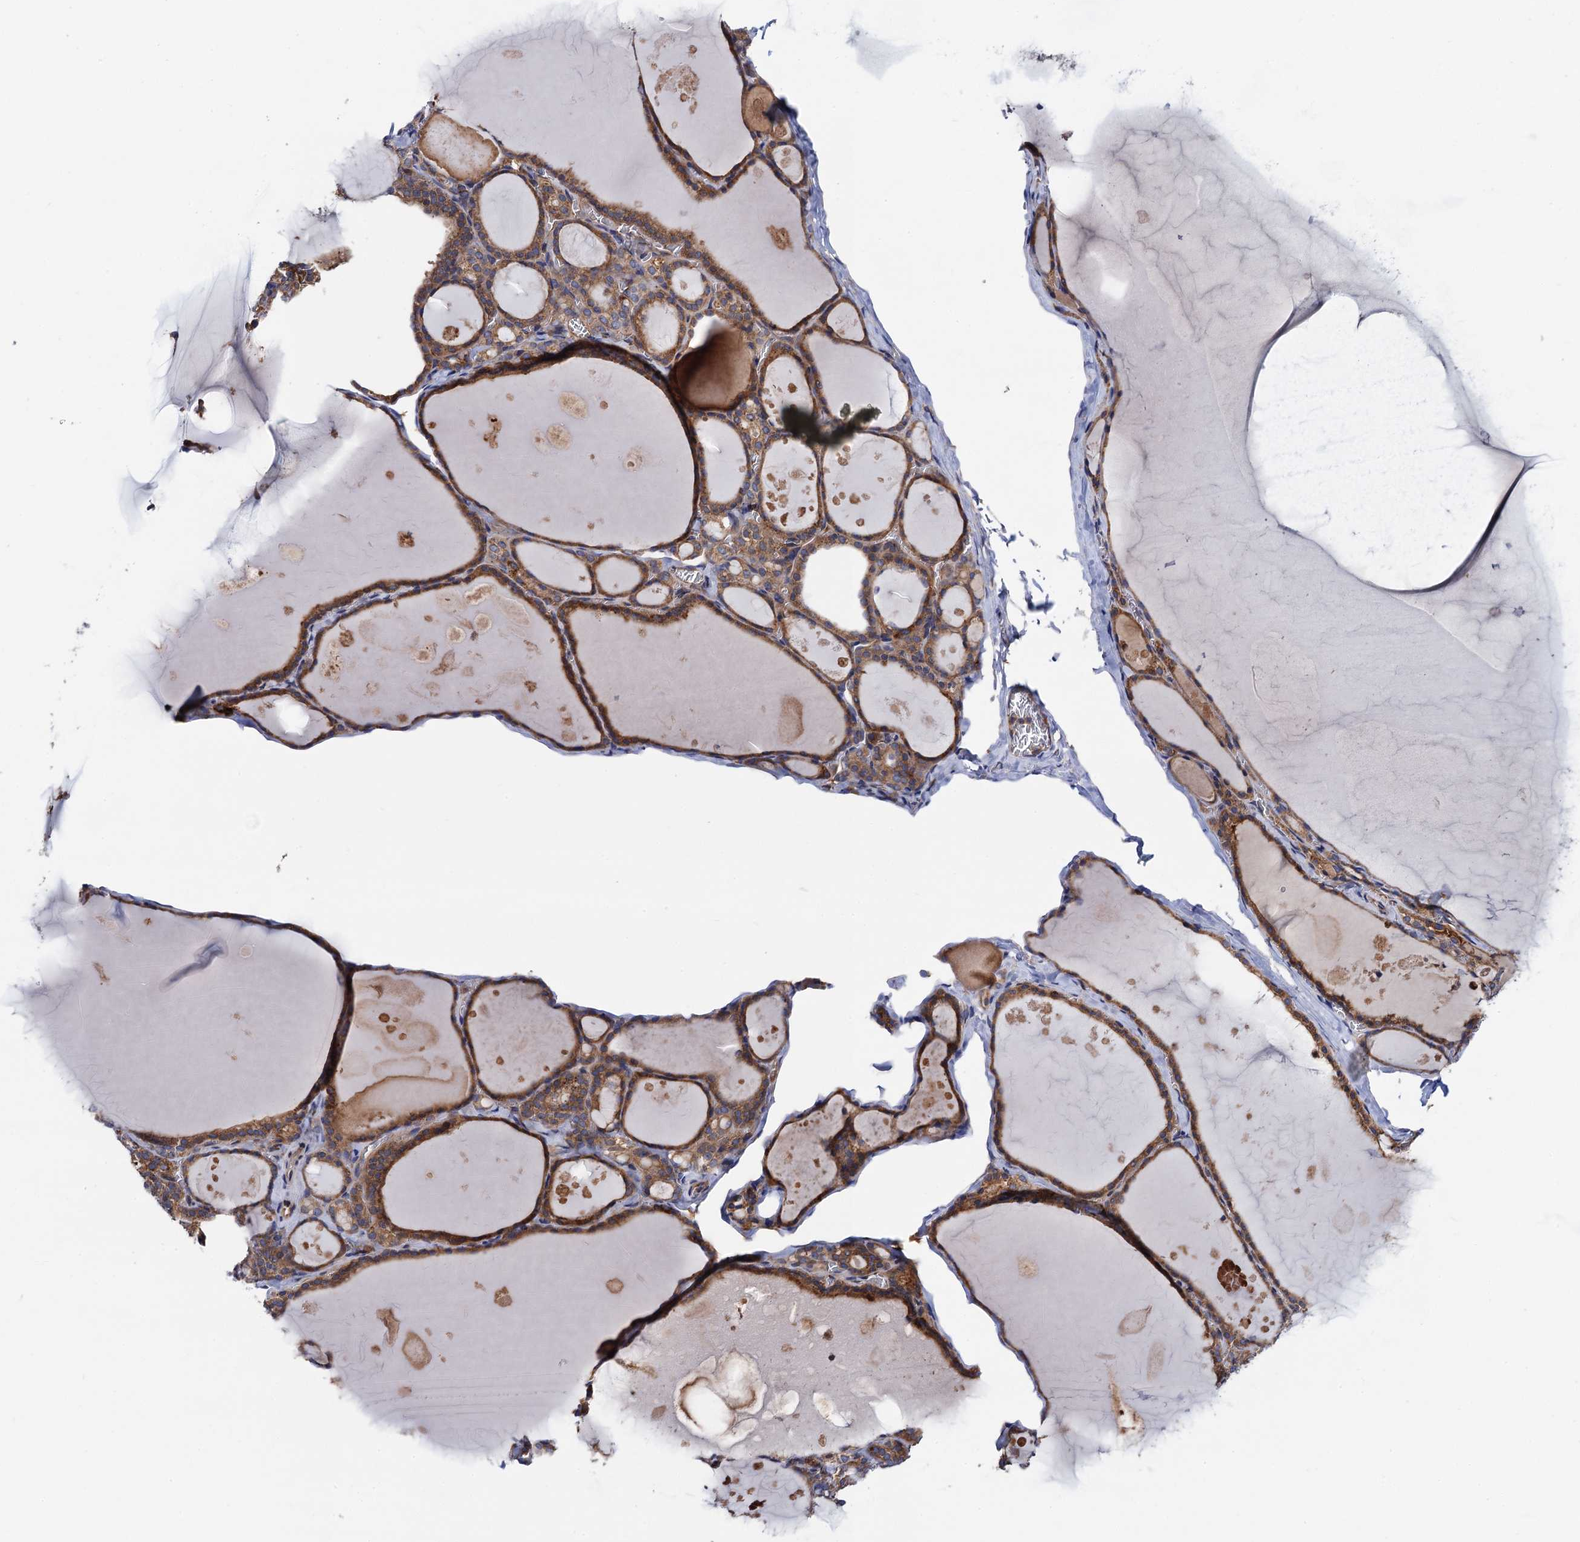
{"staining": {"intensity": "moderate", "quantity": ">75%", "location": "cytoplasmic/membranous"}, "tissue": "thyroid gland", "cell_type": "Glandular cells", "image_type": "normal", "snomed": [{"axis": "morphology", "description": "Normal tissue, NOS"}, {"axis": "topography", "description": "Thyroid gland"}], "caption": "IHC staining of normal thyroid gland, which demonstrates medium levels of moderate cytoplasmic/membranous positivity in approximately >75% of glandular cells indicating moderate cytoplasmic/membranous protein staining. The staining was performed using DAB (3,3'-diaminobenzidine) (brown) for protein detection and nuclei were counterstained in hematoxylin (blue).", "gene": "MRPL48", "patient": {"sex": "male", "age": 56}}